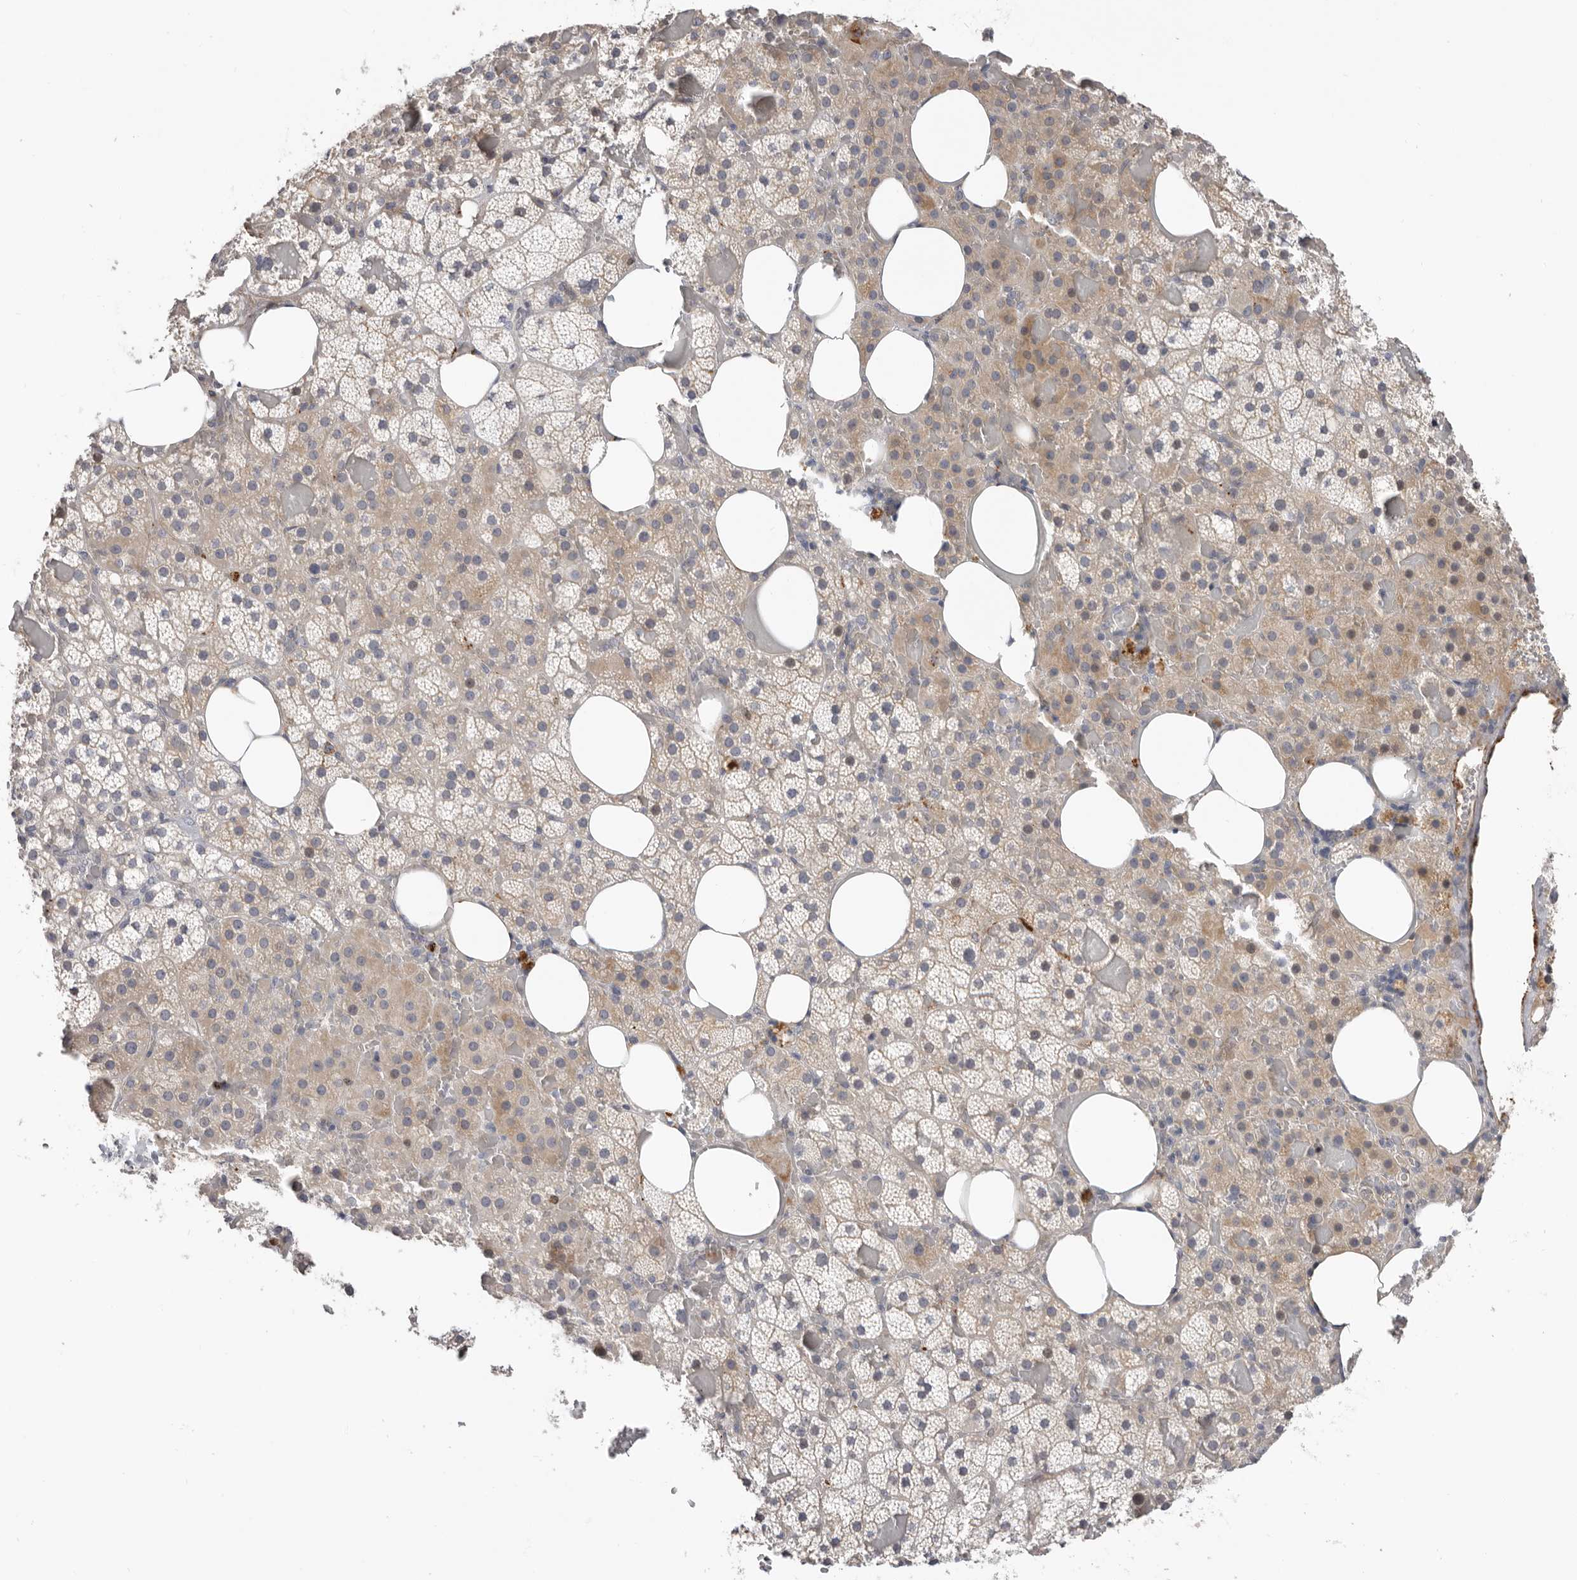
{"staining": {"intensity": "moderate", "quantity": "<25%", "location": "cytoplasmic/membranous"}, "tissue": "adrenal gland", "cell_type": "Glandular cells", "image_type": "normal", "snomed": [{"axis": "morphology", "description": "Normal tissue, NOS"}, {"axis": "topography", "description": "Adrenal gland"}], "caption": "A micrograph of adrenal gland stained for a protein displays moderate cytoplasmic/membranous brown staining in glandular cells.", "gene": "CDCA8", "patient": {"sex": "female", "age": 59}}